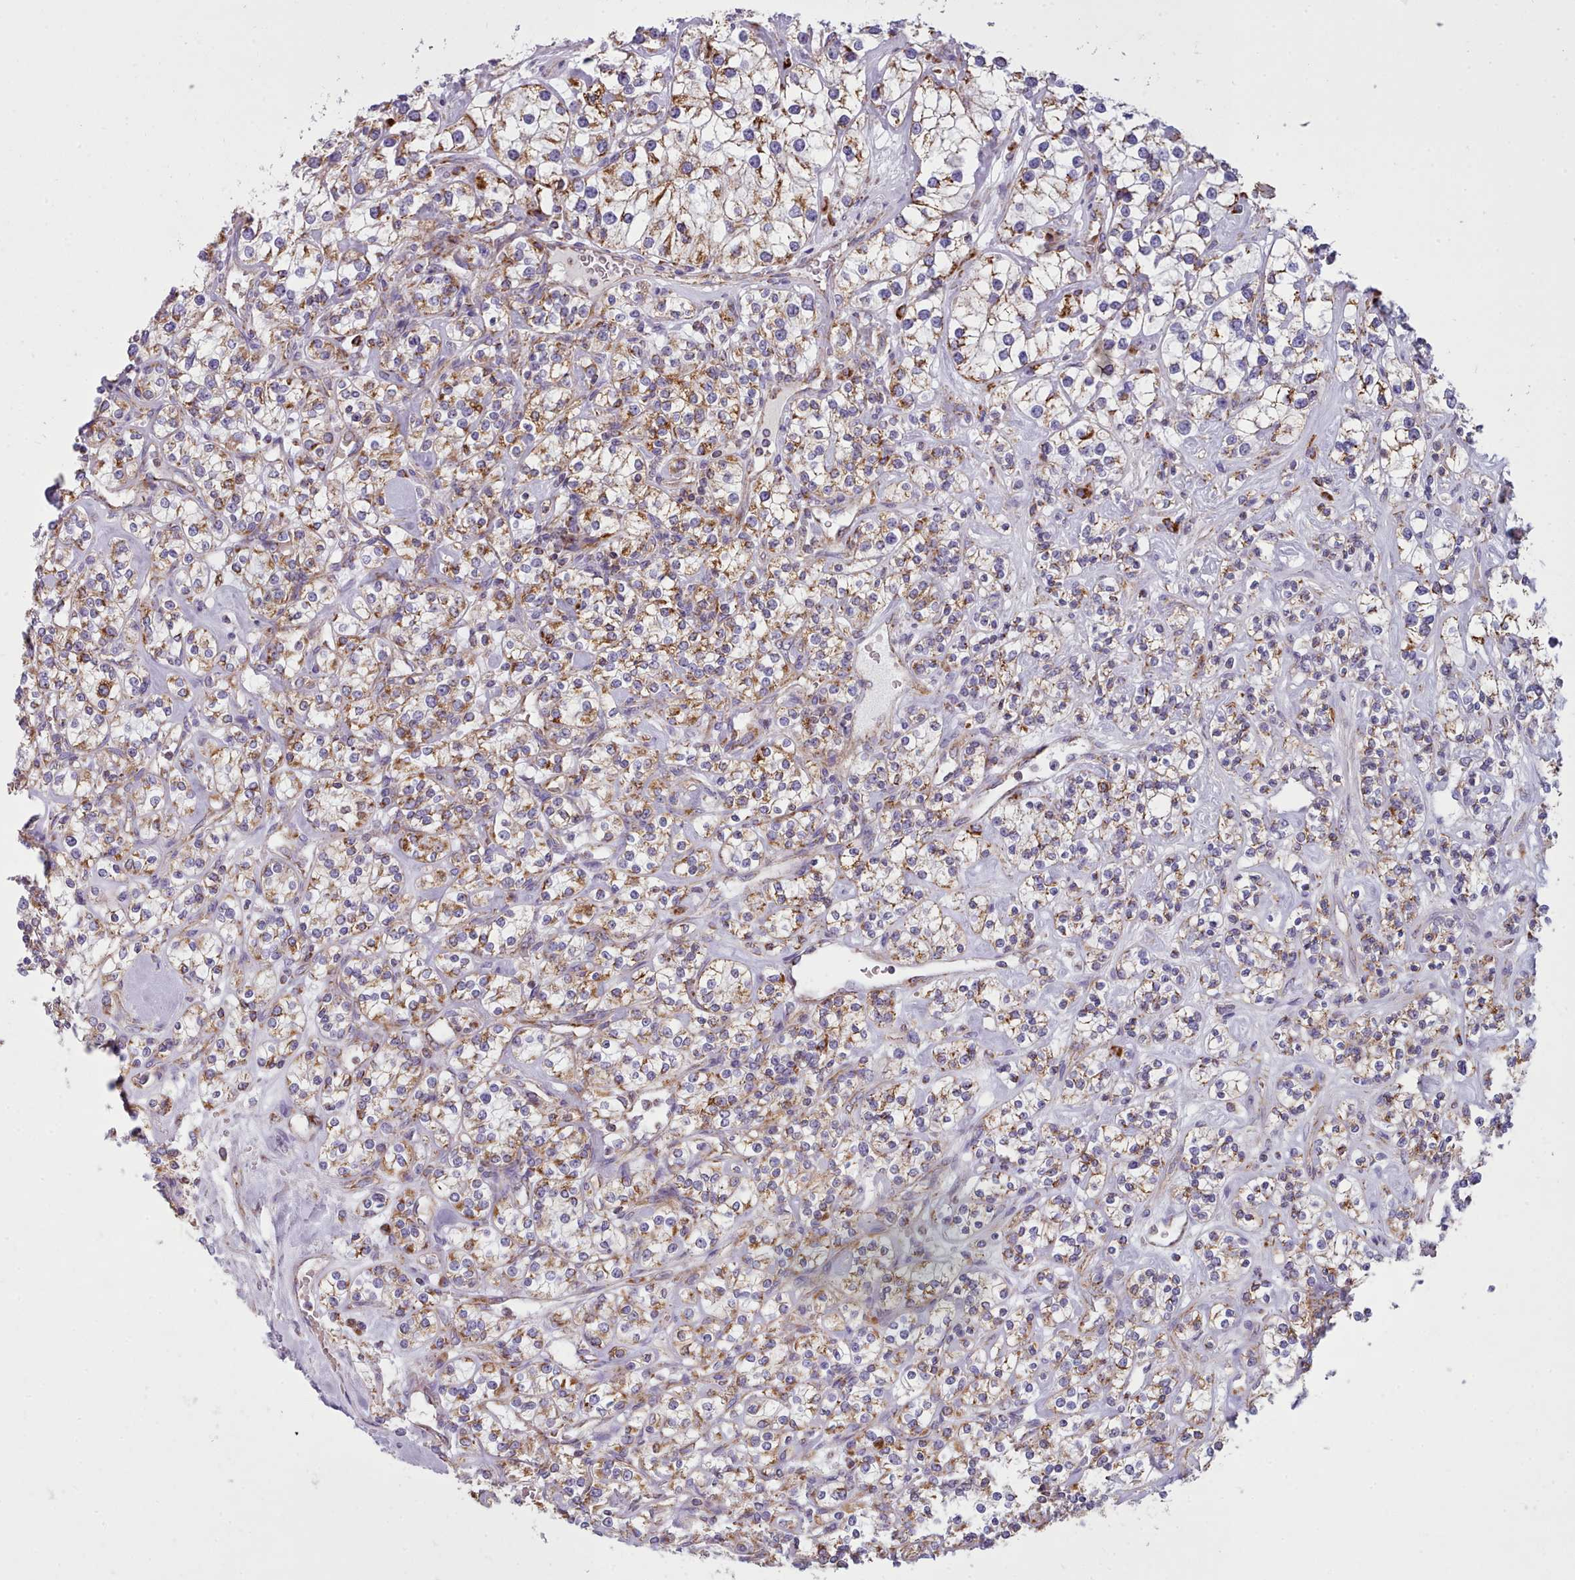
{"staining": {"intensity": "moderate", "quantity": ">75%", "location": "cytoplasmic/membranous"}, "tissue": "renal cancer", "cell_type": "Tumor cells", "image_type": "cancer", "snomed": [{"axis": "morphology", "description": "Adenocarcinoma, NOS"}, {"axis": "topography", "description": "Kidney"}], "caption": "DAB immunohistochemical staining of renal cancer (adenocarcinoma) exhibits moderate cytoplasmic/membranous protein expression in approximately >75% of tumor cells.", "gene": "SRP54", "patient": {"sex": "male", "age": 77}}